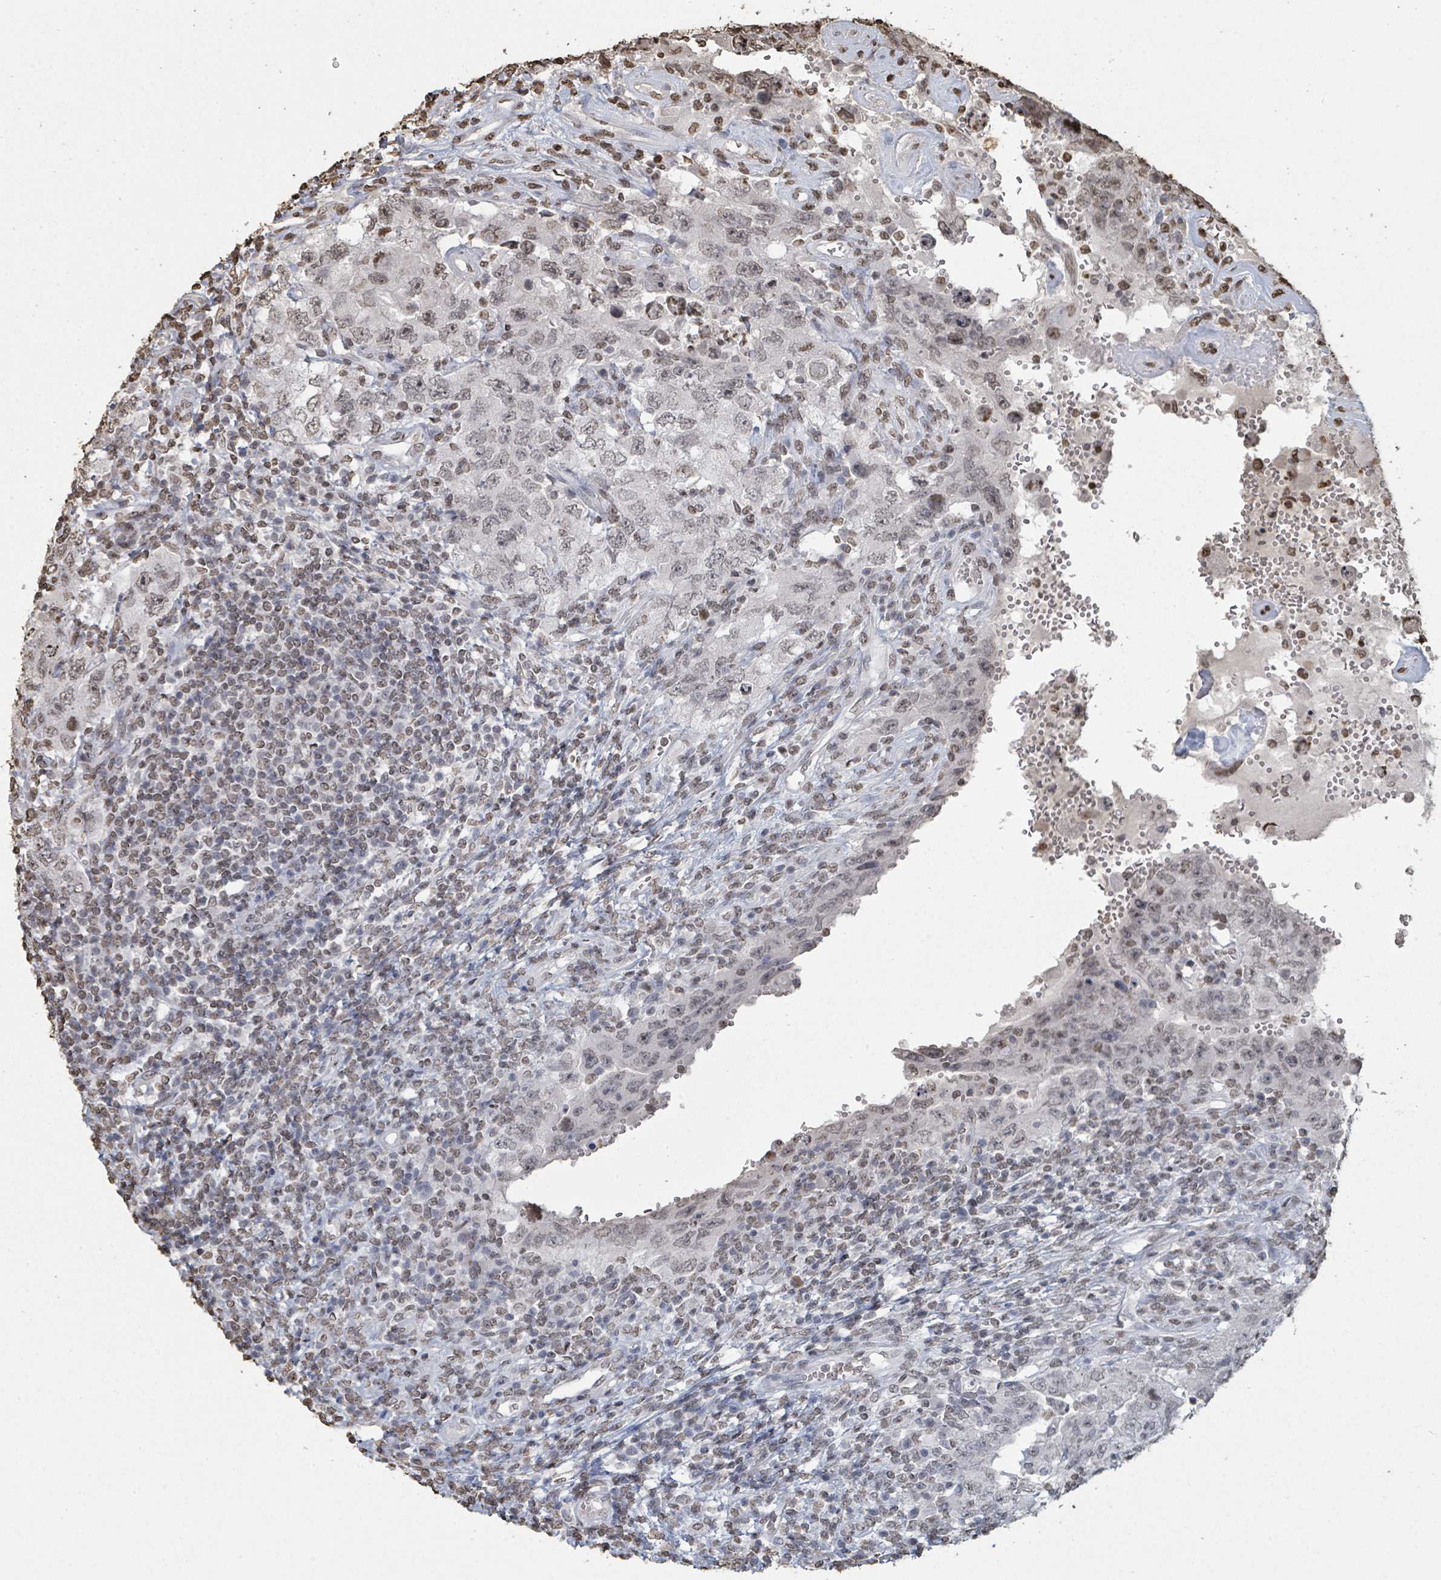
{"staining": {"intensity": "weak", "quantity": "25%-75%", "location": "nuclear"}, "tissue": "testis cancer", "cell_type": "Tumor cells", "image_type": "cancer", "snomed": [{"axis": "morphology", "description": "Carcinoma, Embryonal, NOS"}, {"axis": "topography", "description": "Testis"}], "caption": "A low amount of weak nuclear expression is present in approximately 25%-75% of tumor cells in testis cancer tissue. The protein of interest is shown in brown color, while the nuclei are stained blue.", "gene": "MRPS12", "patient": {"sex": "male", "age": 26}}